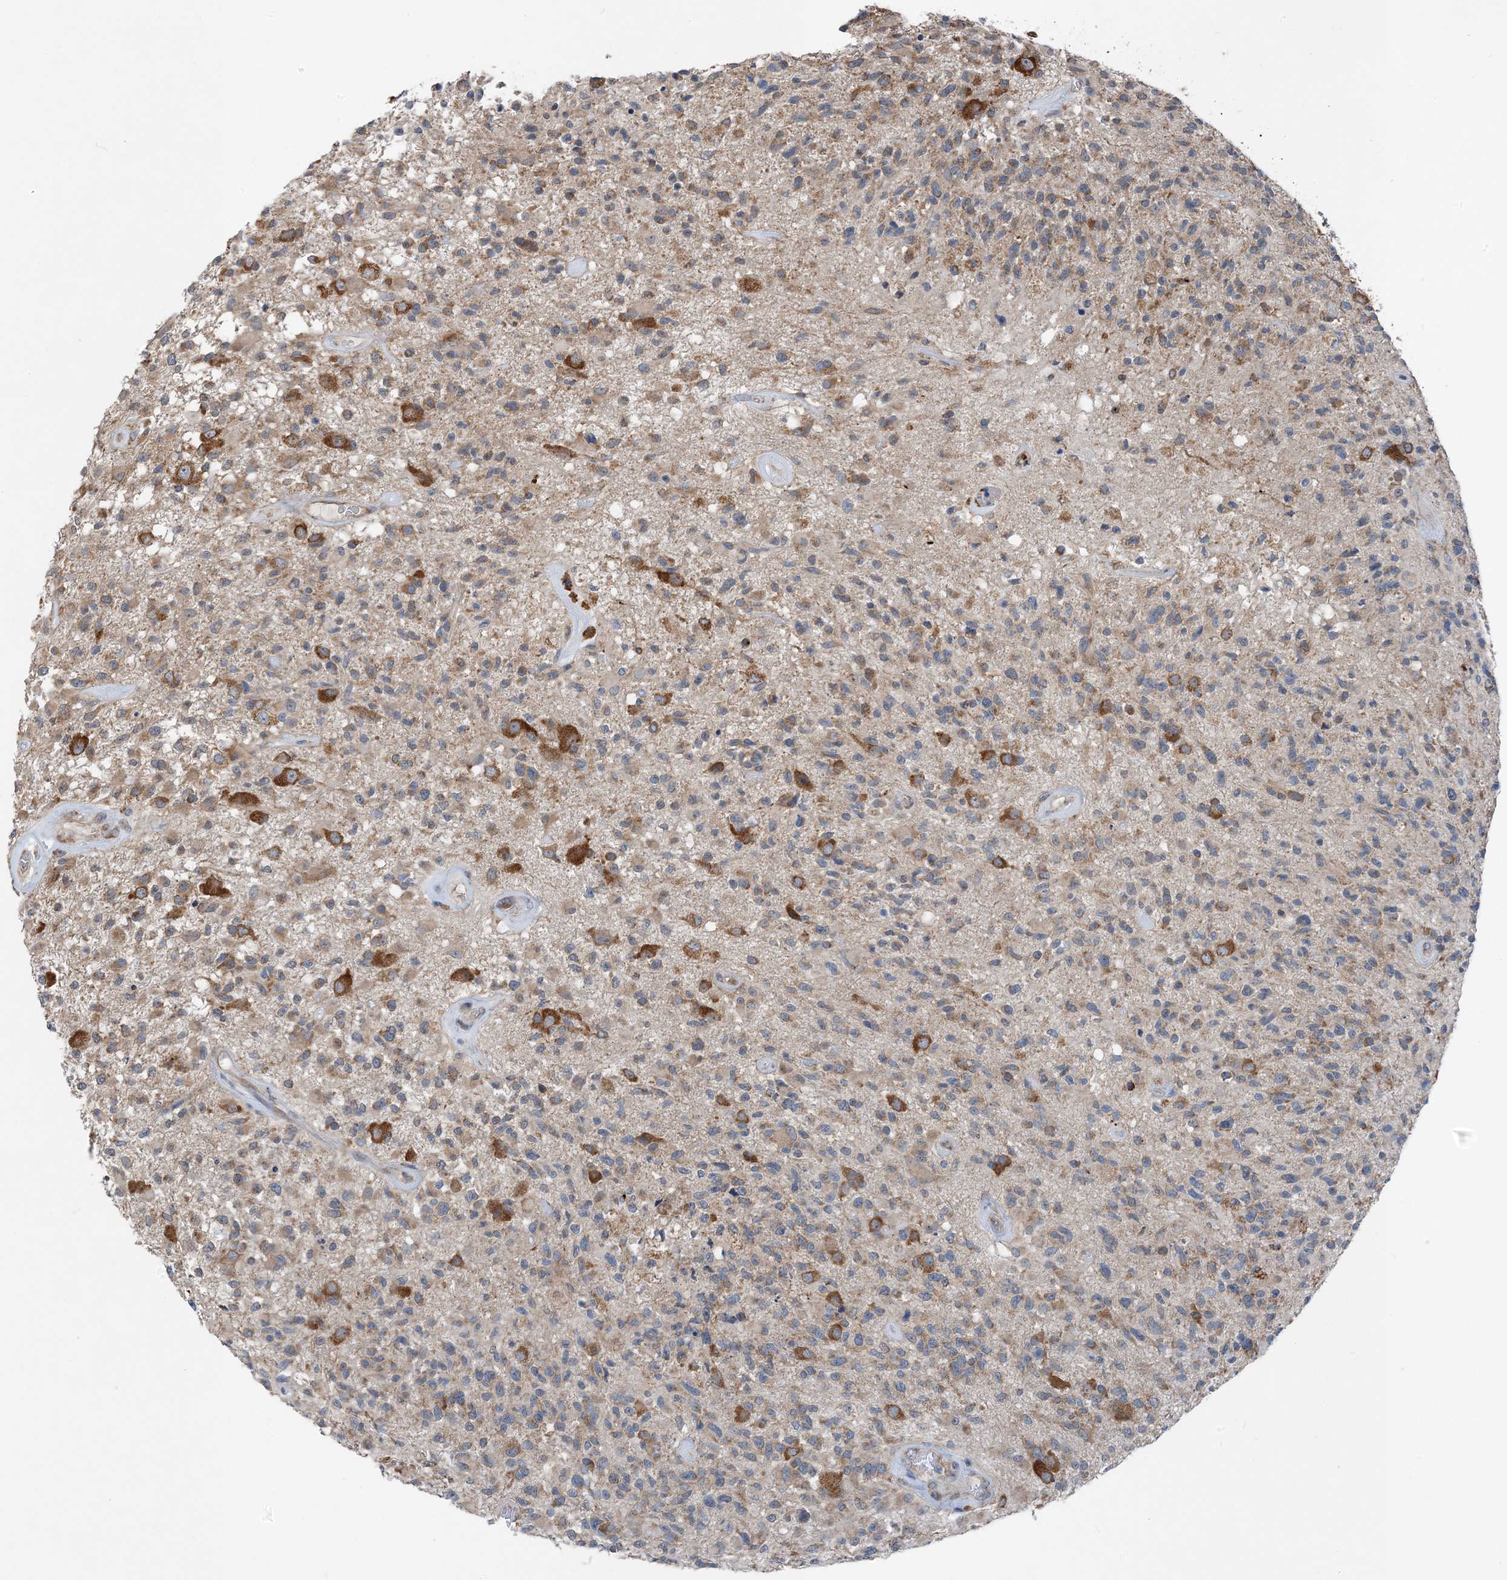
{"staining": {"intensity": "moderate", "quantity": "25%-75%", "location": "cytoplasmic/membranous"}, "tissue": "glioma", "cell_type": "Tumor cells", "image_type": "cancer", "snomed": [{"axis": "morphology", "description": "Glioma, malignant, High grade"}, {"axis": "morphology", "description": "Glioblastoma, NOS"}, {"axis": "topography", "description": "Brain"}], "caption": "Glioblastoma was stained to show a protein in brown. There is medium levels of moderate cytoplasmic/membranous expression in about 25%-75% of tumor cells.", "gene": "DHX30", "patient": {"sex": "male", "age": 60}}